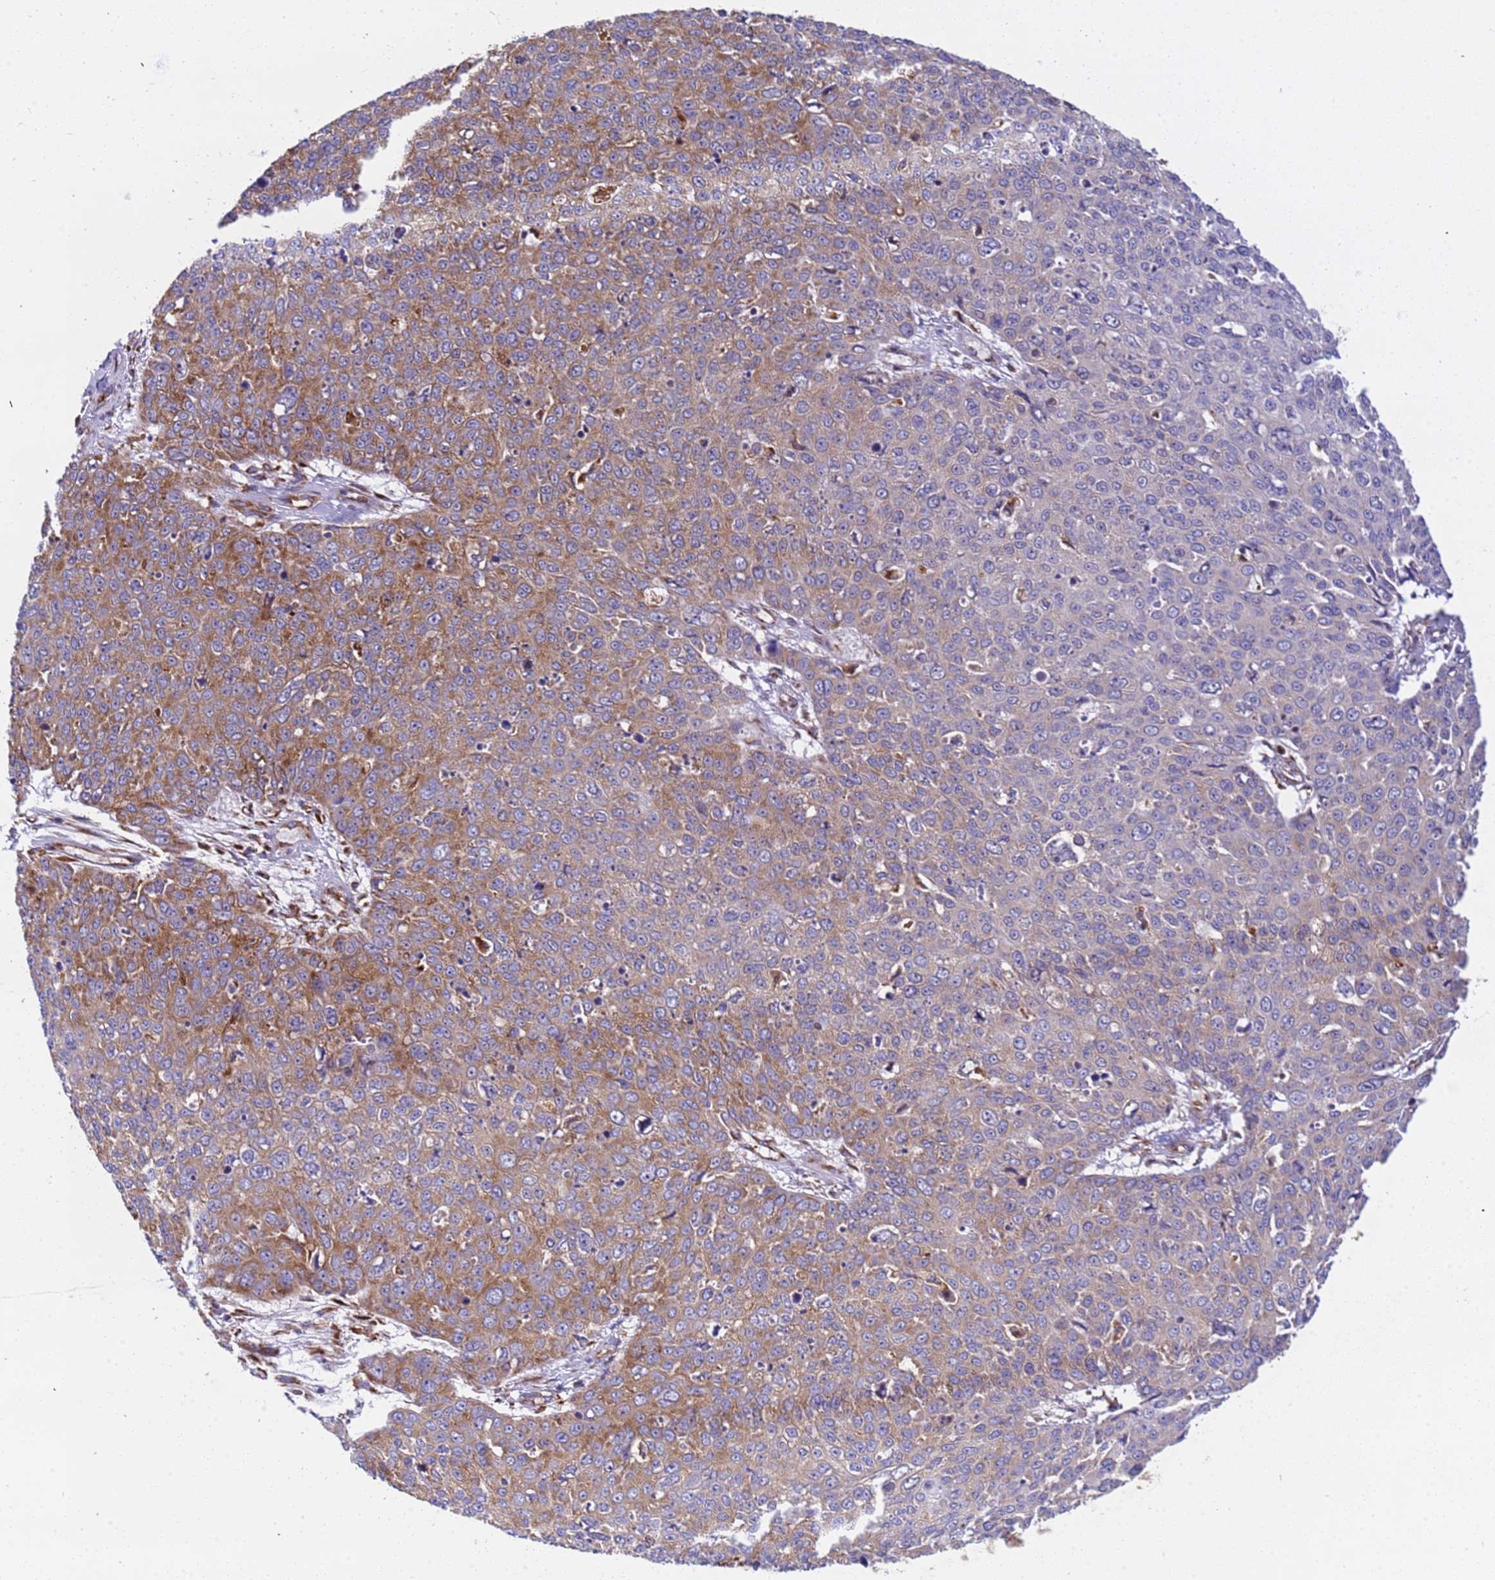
{"staining": {"intensity": "moderate", "quantity": ">75%", "location": "cytoplasmic/membranous"}, "tissue": "skin cancer", "cell_type": "Tumor cells", "image_type": "cancer", "snomed": [{"axis": "morphology", "description": "Squamous cell carcinoma, NOS"}, {"axis": "topography", "description": "Skin"}], "caption": "Protein staining of skin cancer tissue reveals moderate cytoplasmic/membranous expression in about >75% of tumor cells.", "gene": "RPL36", "patient": {"sex": "male", "age": 71}}